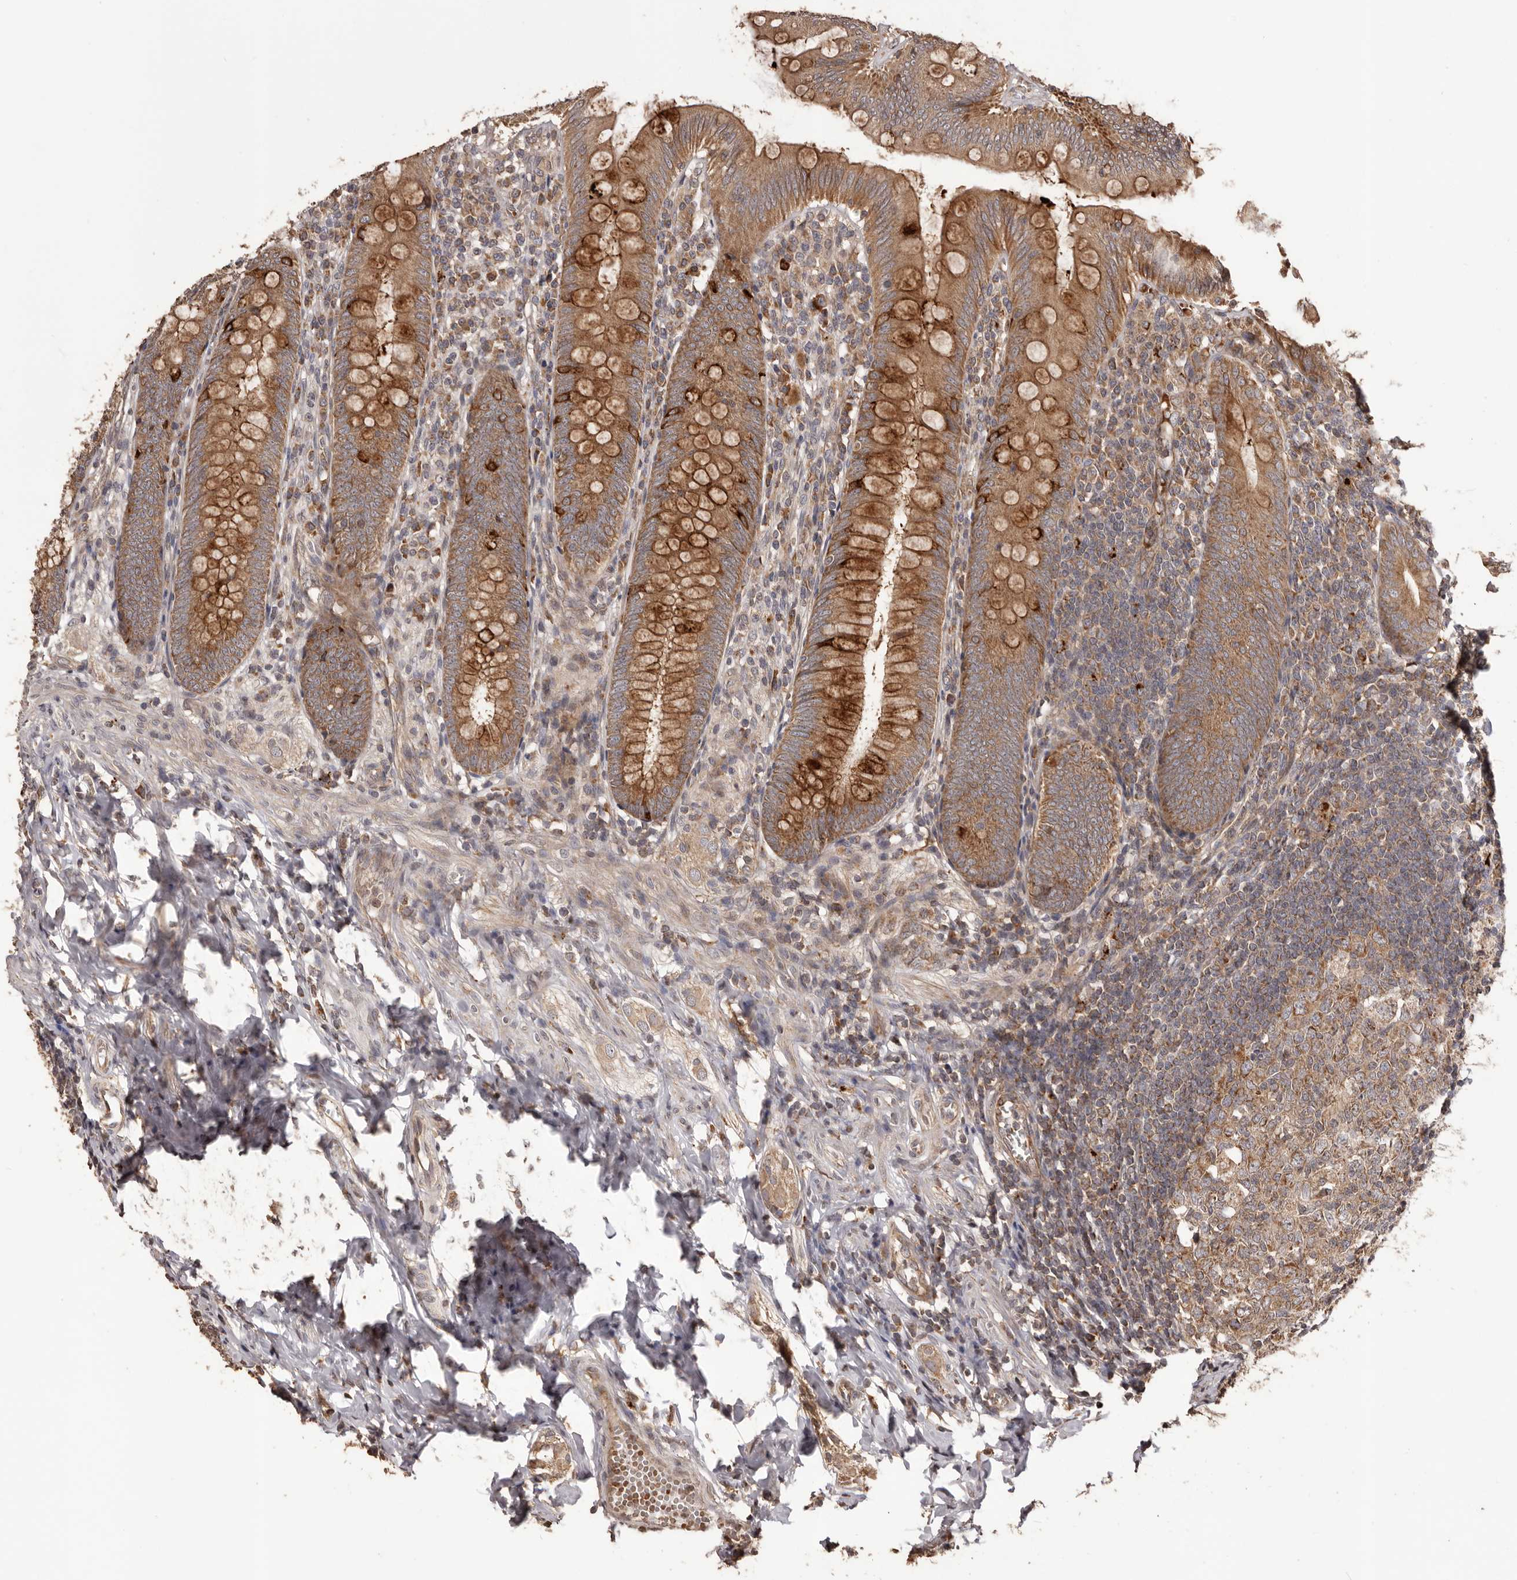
{"staining": {"intensity": "strong", "quantity": ">75%", "location": "cytoplasmic/membranous"}, "tissue": "appendix", "cell_type": "Glandular cells", "image_type": "normal", "snomed": [{"axis": "morphology", "description": "Normal tissue, NOS"}, {"axis": "topography", "description": "Appendix"}], "caption": "Glandular cells show strong cytoplasmic/membranous expression in about >75% of cells in normal appendix. Nuclei are stained in blue.", "gene": "QRSL1", "patient": {"sex": "male", "age": 14}}